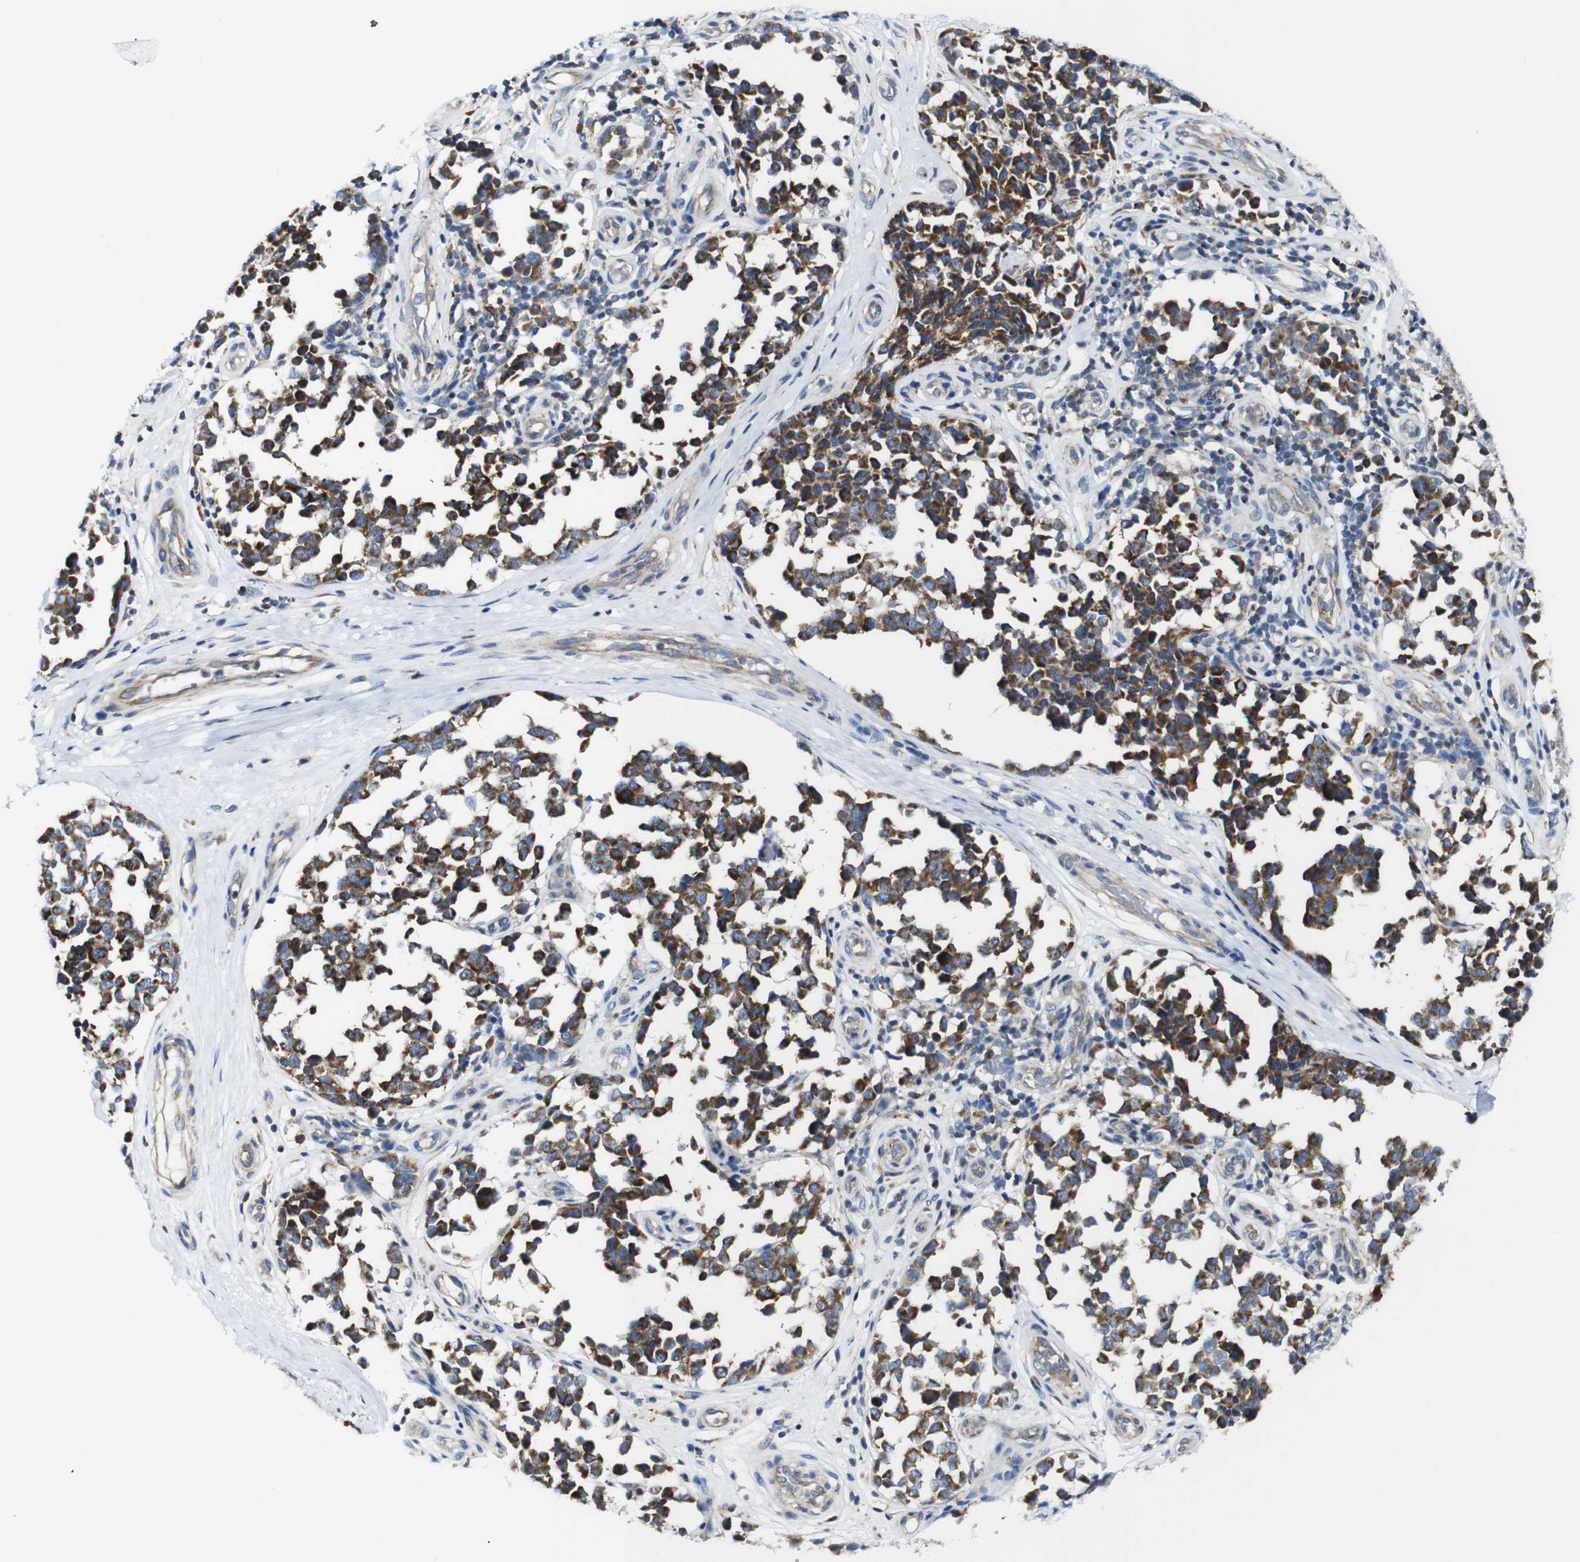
{"staining": {"intensity": "strong", "quantity": ">75%", "location": "cytoplasmic/membranous"}, "tissue": "melanoma", "cell_type": "Tumor cells", "image_type": "cancer", "snomed": [{"axis": "morphology", "description": "Malignant melanoma, NOS"}, {"axis": "topography", "description": "Skin"}], "caption": "A brown stain shows strong cytoplasmic/membranous positivity of a protein in malignant melanoma tumor cells. The protein of interest is stained brown, and the nuclei are stained in blue (DAB IHC with brightfield microscopy, high magnification).", "gene": "PDCD1LG2", "patient": {"sex": "female", "age": 64}}